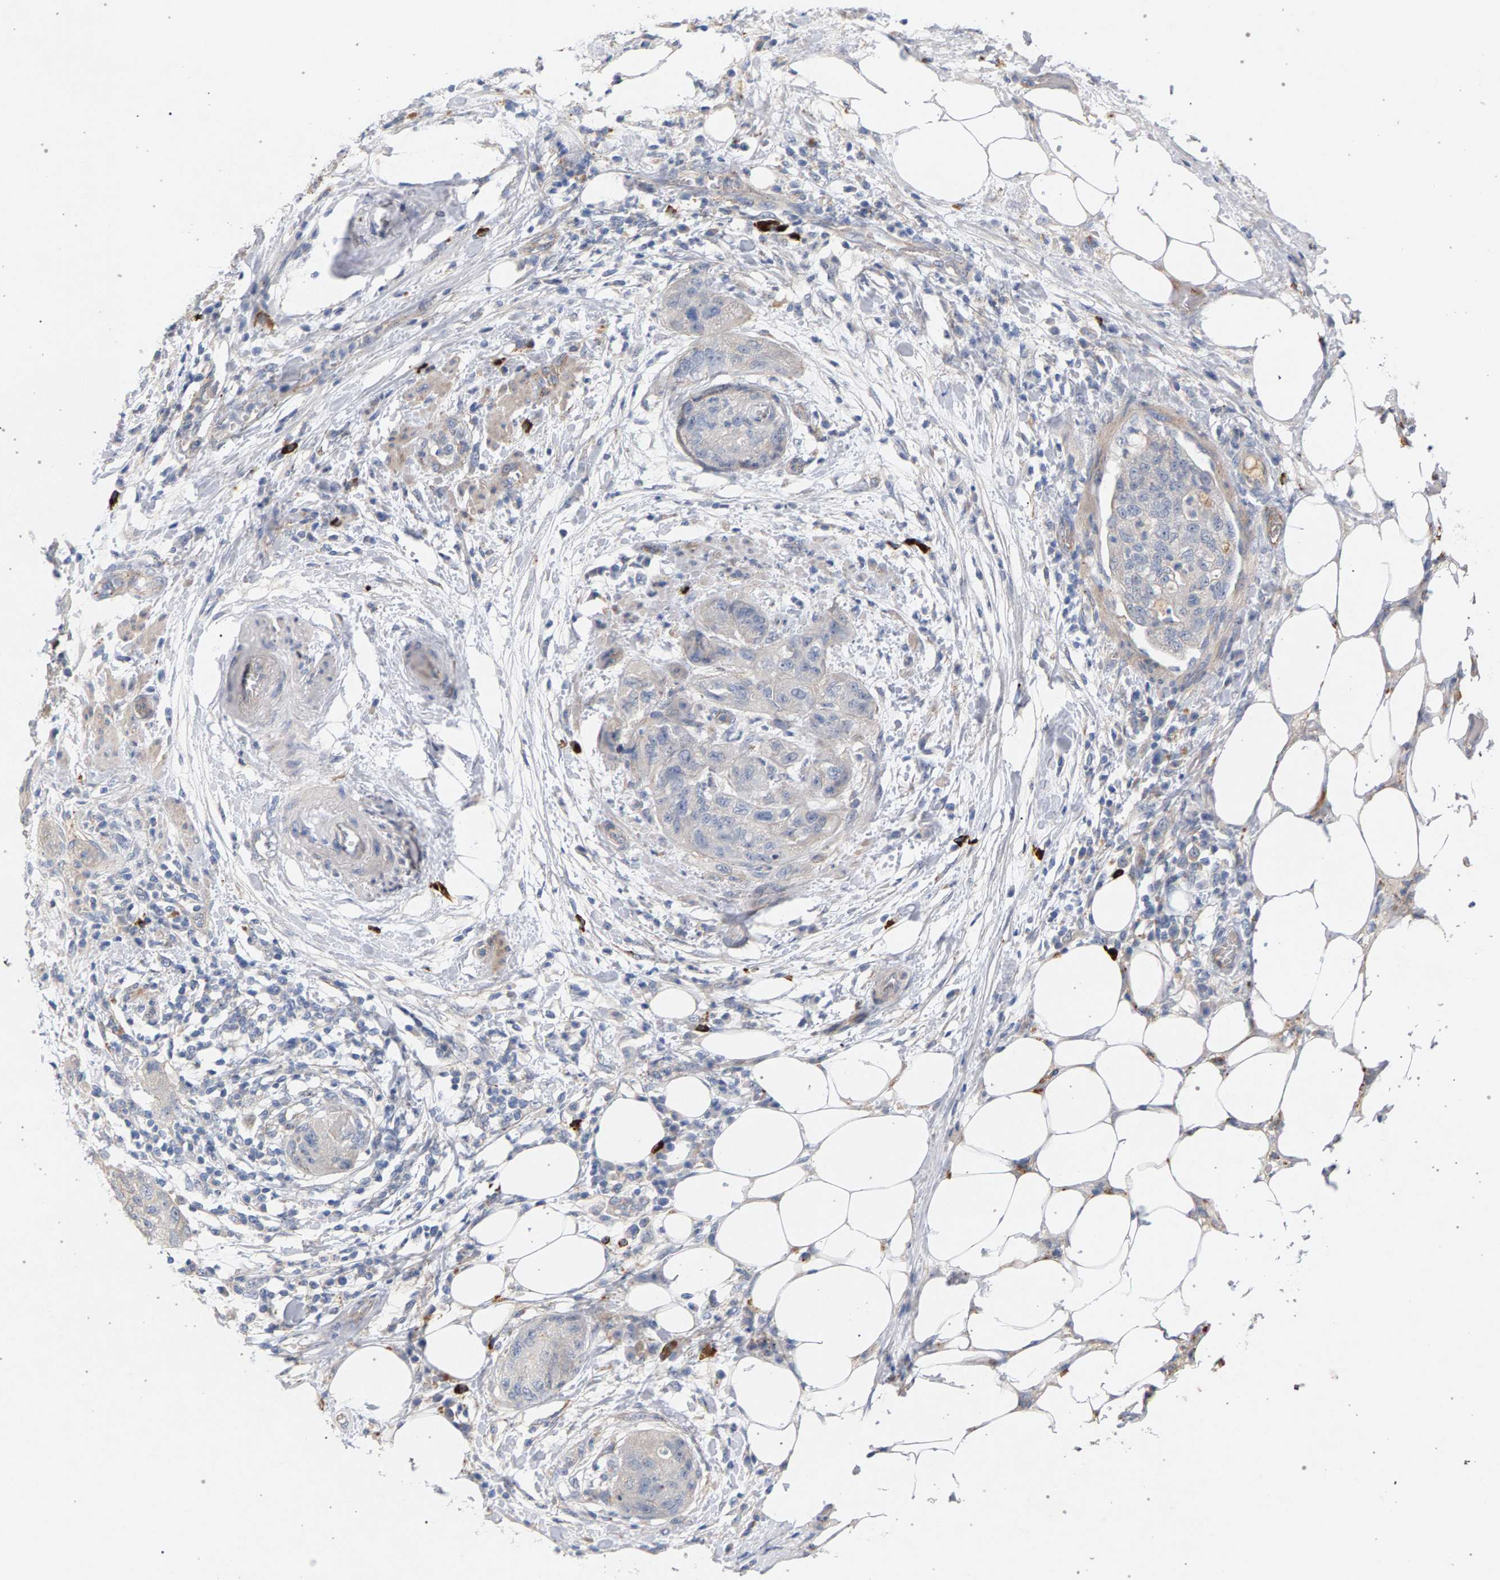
{"staining": {"intensity": "weak", "quantity": "<25%", "location": "cytoplasmic/membranous"}, "tissue": "pancreatic cancer", "cell_type": "Tumor cells", "image_type": "cancer", "snomed": [{"axis": "morphology", "description": "Adenocarcinoma, NOS"}, {"axis": "topography", "description": "Pancreas"}], "caption": "High power microscopy histopathology image of an immunohistochemistry (IHC) micrograph of pancreatic adenocarcinoma, revealing no significant expression in tumor cells. (Brightfield microscopy of DAB IHC at high magnification).", "gene": "MAMDC2", "patient": {"sex": "female", "age": 78}}